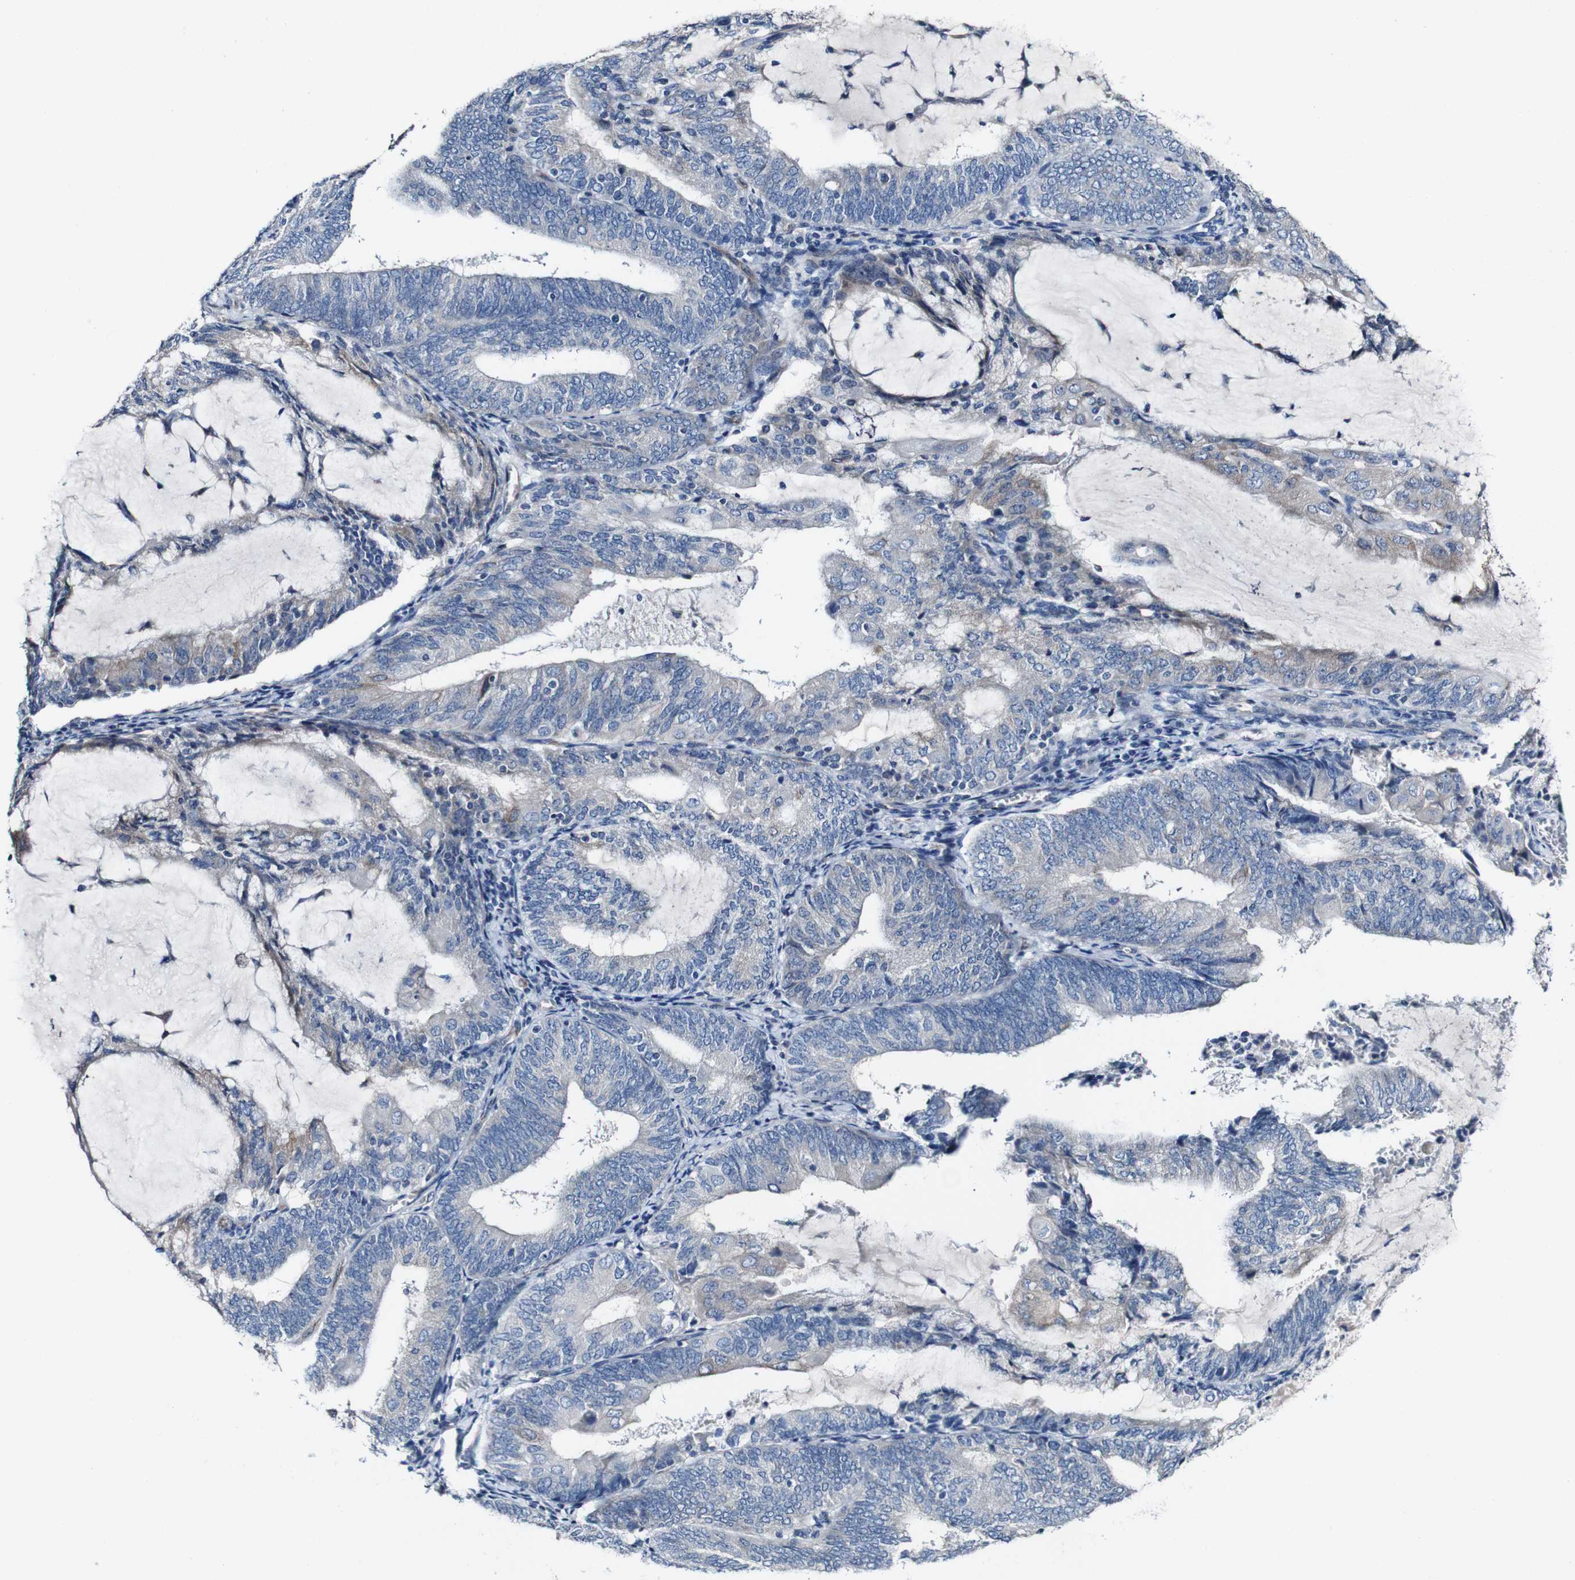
{"staining": {"intensity": "negative", "quantity": "none", "location": "none"}, "tissue": "endometrial cancer", "cell_type": "Tumor cells", "image_type": "cancer", "snomed": [{"axis": "morphology", "description": "Adenocarcinoma, NOS"}, {"axis": "topography", "description": "Endometrium"}], "caption": "The histopathology image displays no significant expression in tumor cells of endometrial cancer (adenocarcinoma).", "gene": "GRAMD1A", "patient": {"sex": "female", "age": 81}}